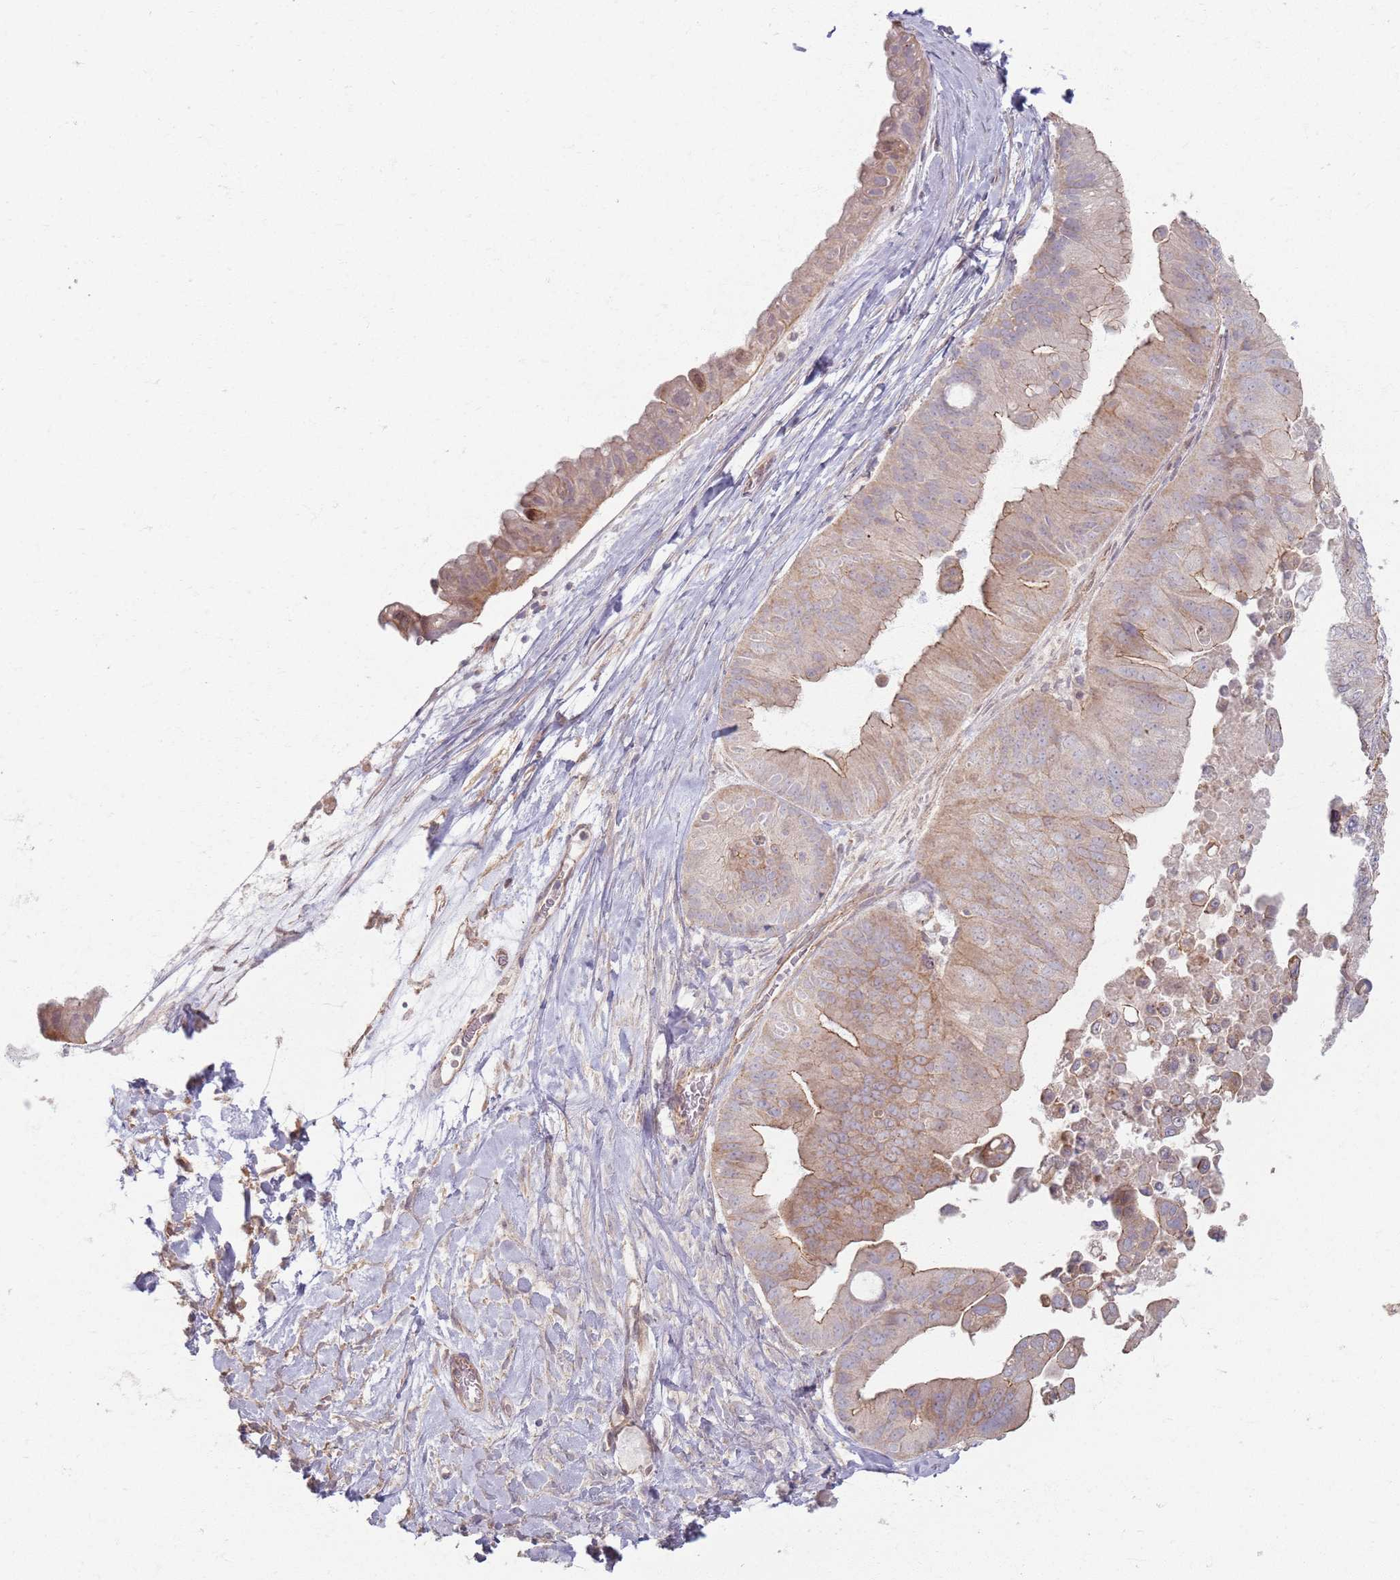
{"staining": {"intensity": "moderate", "quantity": ">75%", "location": "cytoplasmic/membranous"}, "tissue": "ovarian cancer", "cell_type": "Tumor cells", "image_type": "cancer", "snomed": [{"axis": "morphology", "description": "Cystadenocarcinoma, mucinous, NOS"}, {"axis": "topography", "description": "Ovary"}], "caption": "Ovarian mucinous cystadenocarcinoma was stained to show a protein in brown. There is medium levels of moderate cytoplasmic/membranous expression in approximately >75% of tumor cells.", "gene": "KCNA5", "patient": {"sex": "female", "age": 61}}